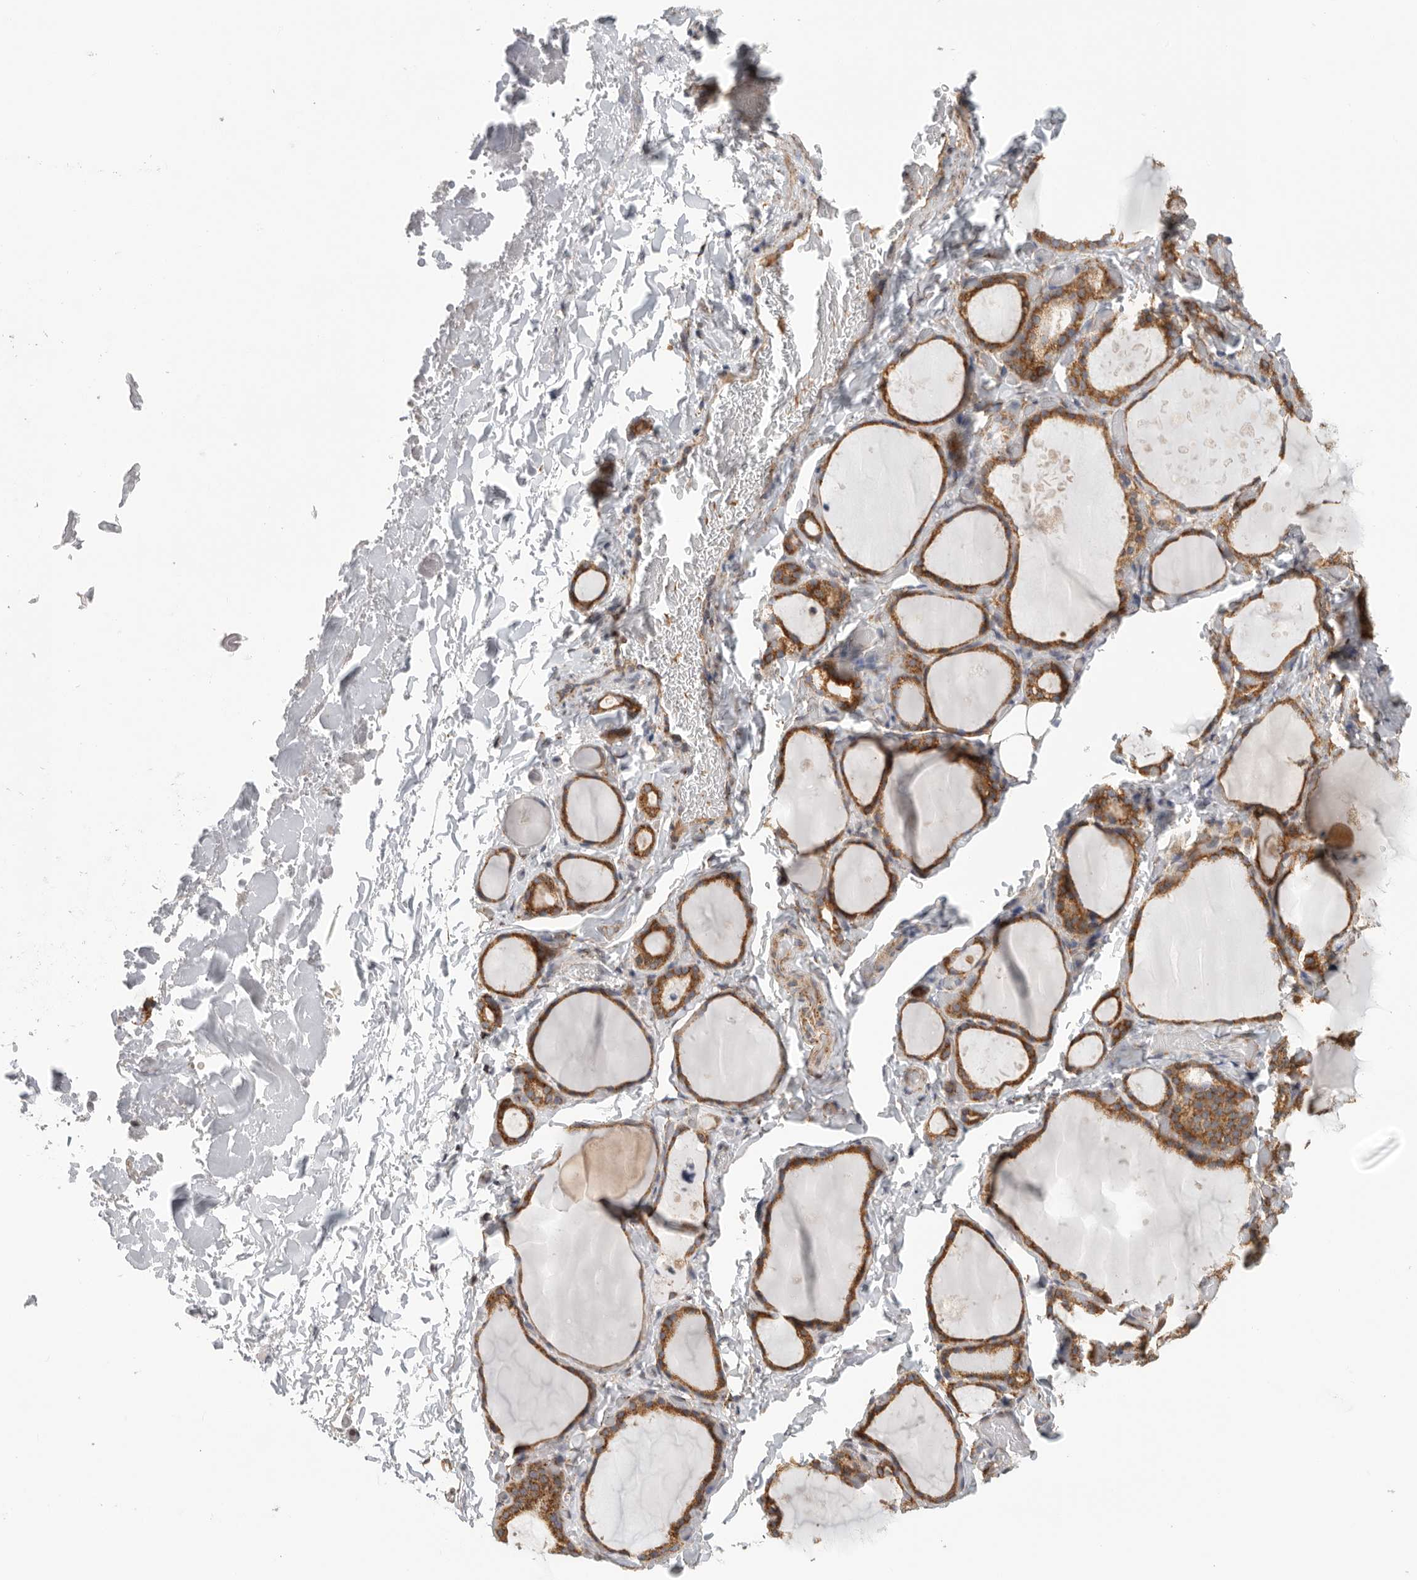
{"staining": {"intensity": "moderate", "quantity": ">75%", "location": "cytoplasmic/membranous"}, "tissue": "thyroid gland", "cell_type": "Glandular cells", "image_type": "normal", "snomed": [{"axis": "morphology", "description": "Normal tissue, NOS"}, {"axis": "topography", "description": "Thyroid gland"}], "caption": "Protein expression analysis of normal human thyroid gland reveals moderate cytoplasmic/membranous expression in approximately >75% of glandular cells. Nuclei are stained in blue.", "gene": "FKBP8", "patient": {"sex": "female", "age": 44}}